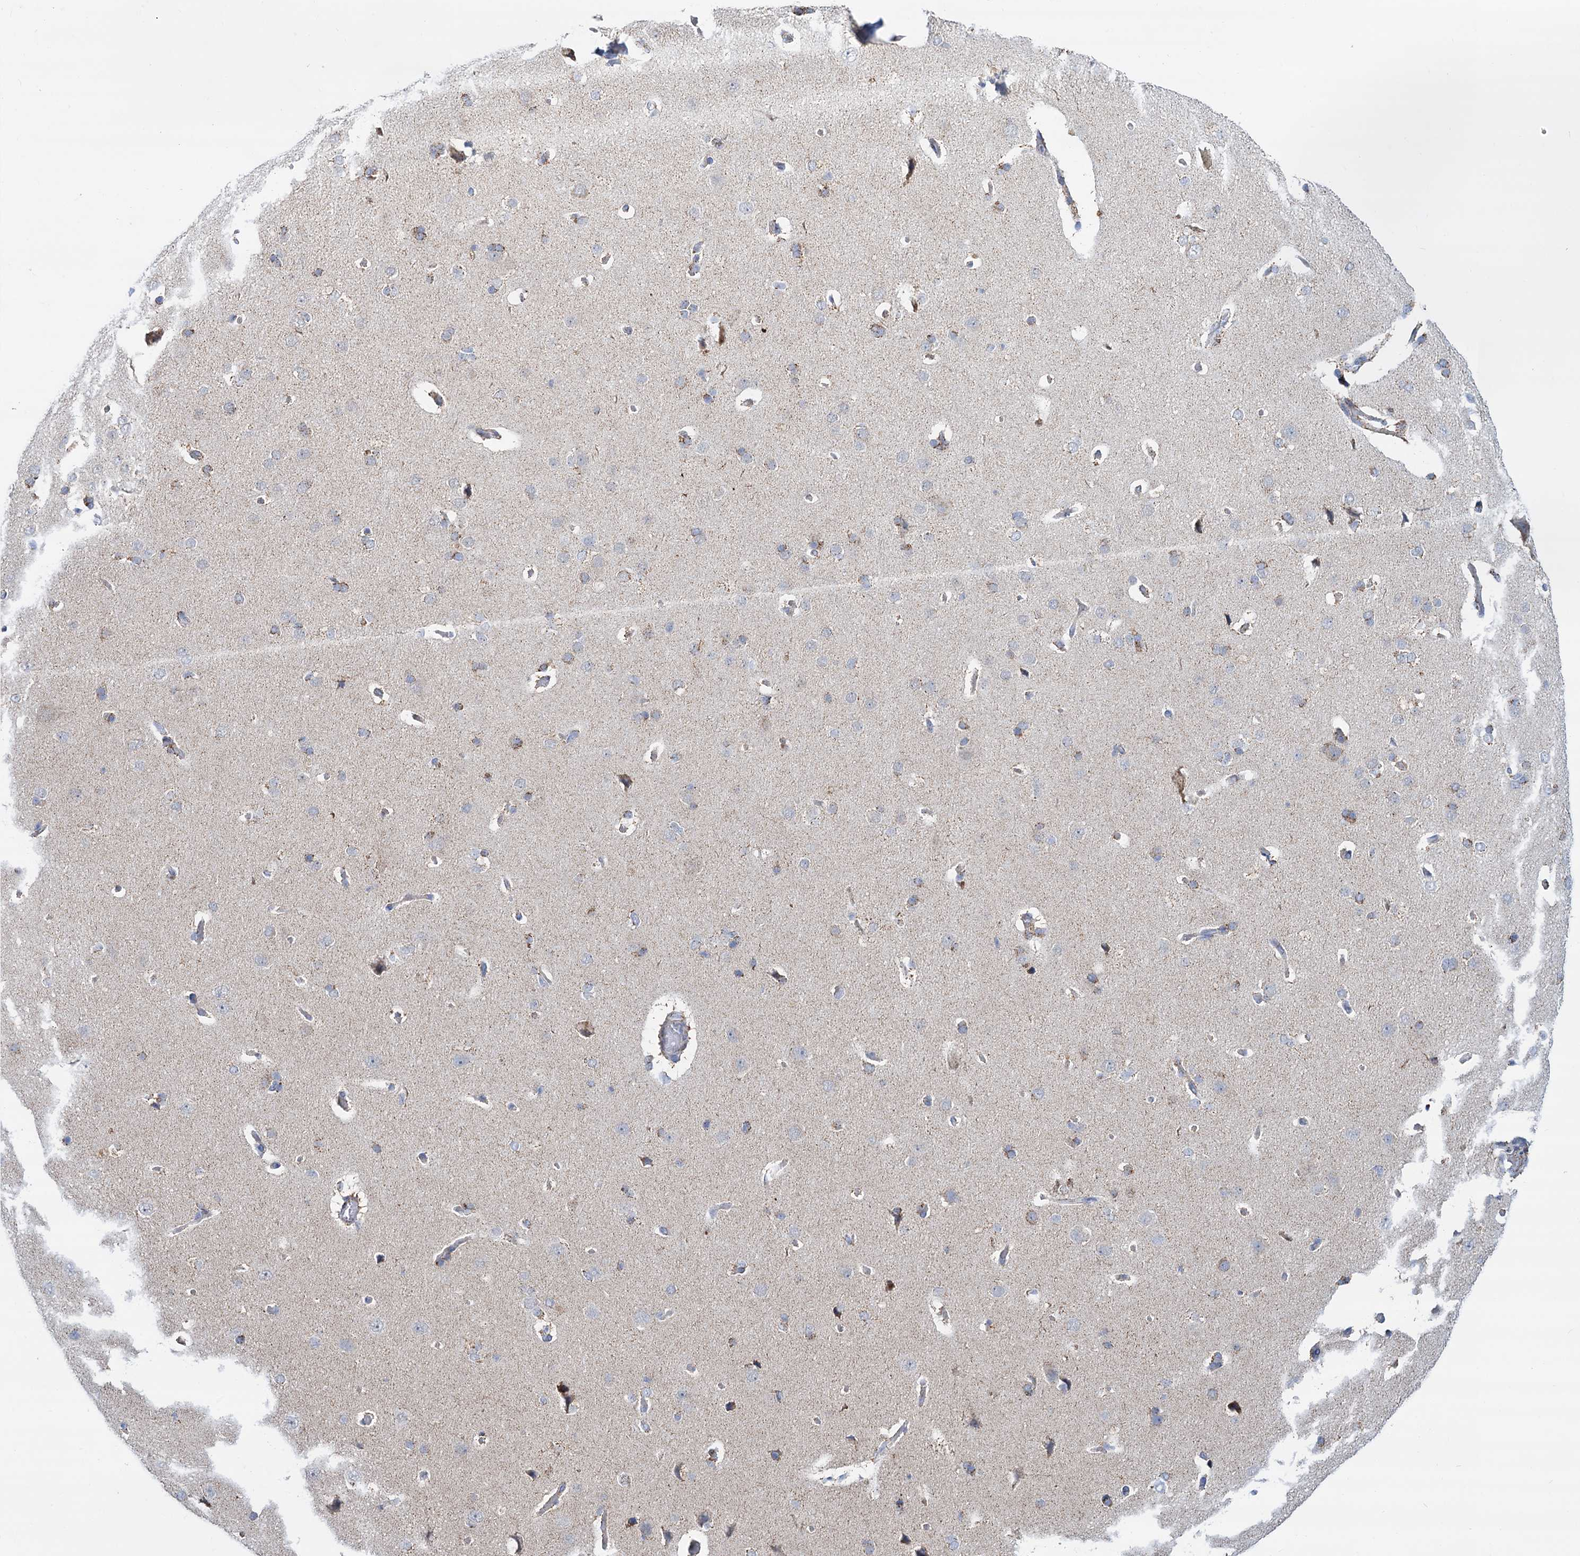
{"staining": {"intensity": "negative", "quantity": "none", "location": "none"}, "tissue": "cerebral cortex", "cell_type": "Endothelial cells", "image_type": "normal", "snomed": [{"axis": "morphology", "description": "Normal tissue, NOS"}, {"axis": "topography", "description": "Cerebral cortex"}], "caption": "IHC image of benign cerebral cortex: cerebral cortex stained with DAB (3,3'-diaminobenzidine) displays no significant protein expression in endothelial cells. Nuclei are stained in blue.", "gene": "C2CD3", "patient": {"sex": "male", "age": 62}}